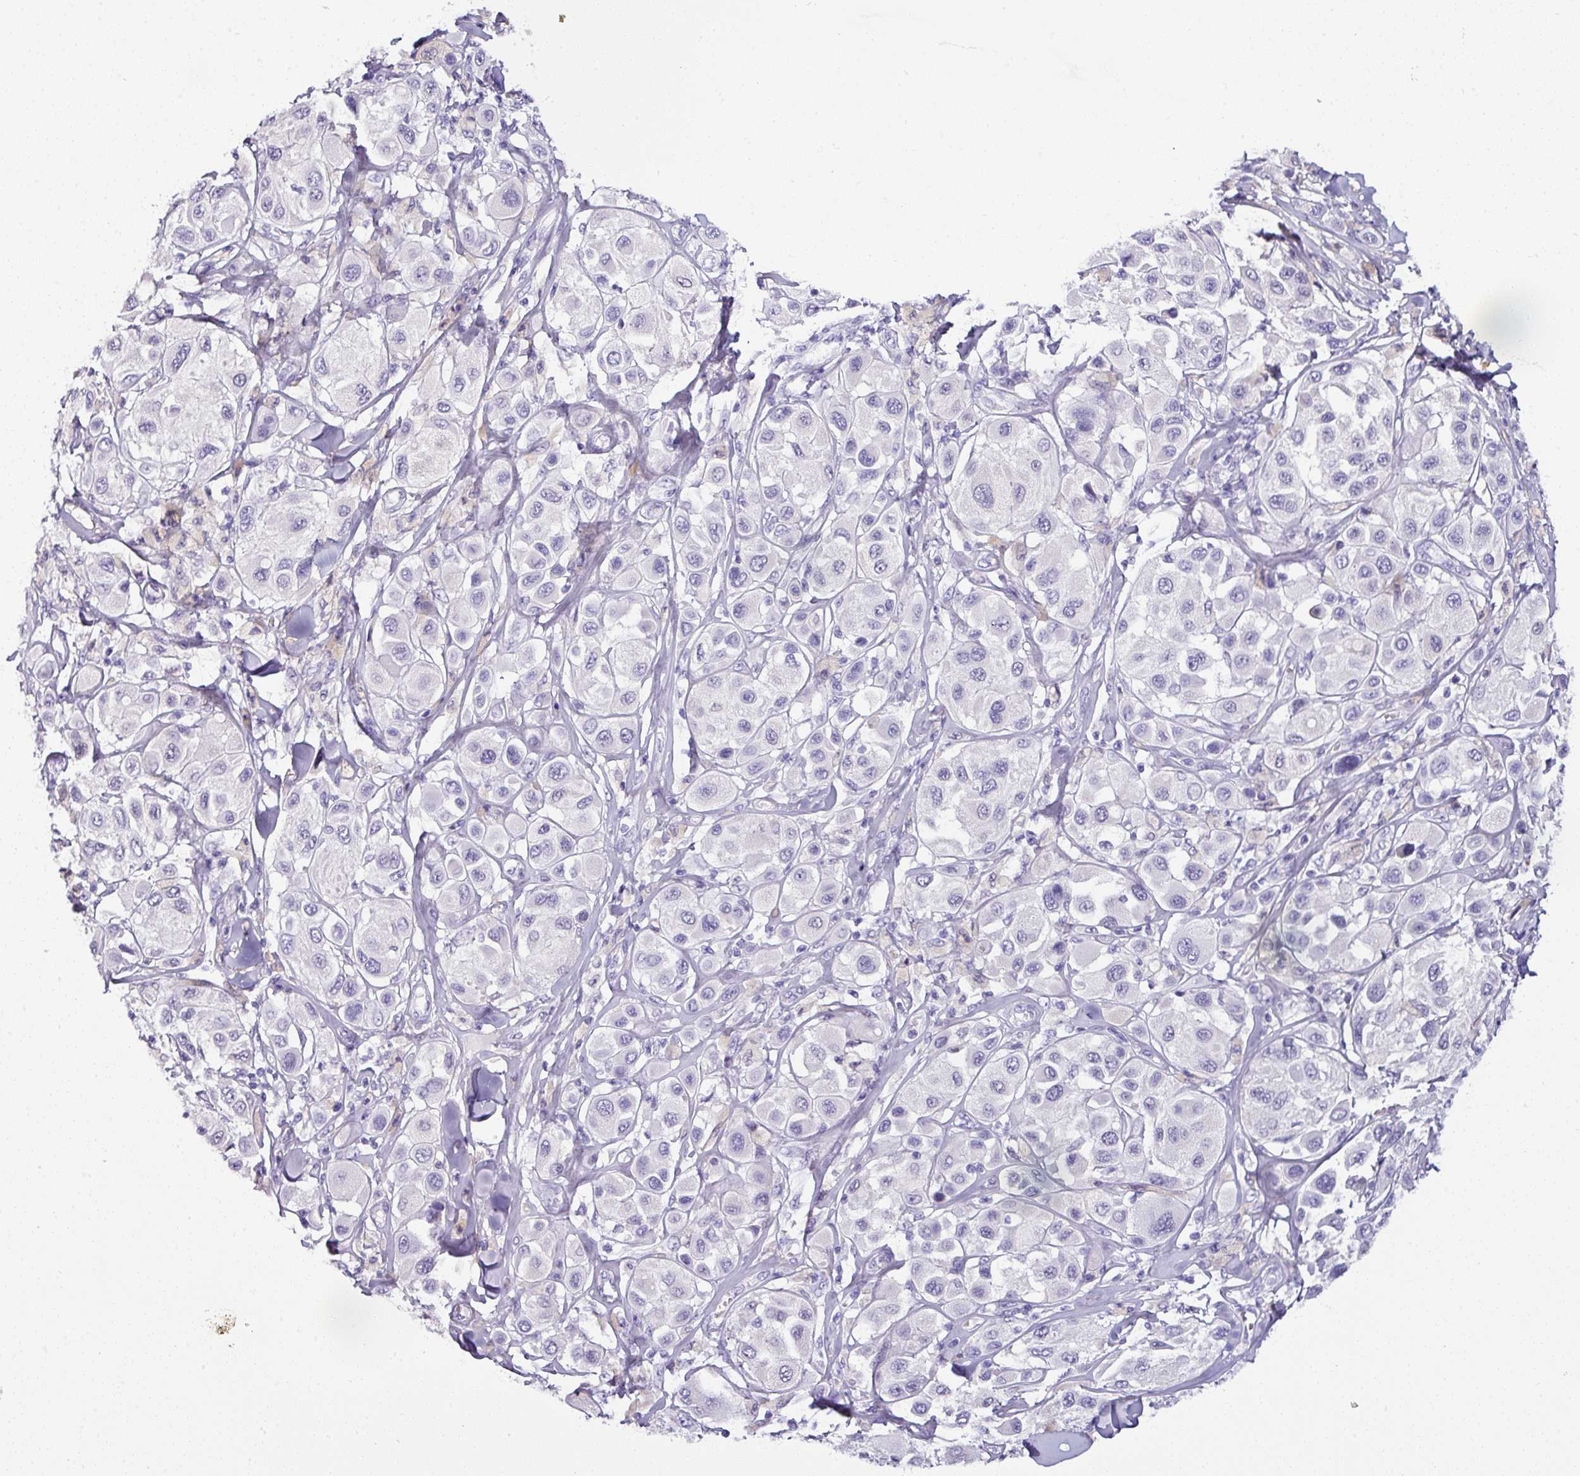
{"staining": {"intensity": "negative", "quantity": "none", "location": "none"}, "tissue": "melanoma", "cell_type": "Tumor cells", "image_type": "cancer", "snomed": [{"axis": "morphology", "description": "Malignant melanoma, Metastatic site"}, {"axis": "topography", "description": "Skin"}], "caption": "The IHC histopathology image has no significant positivity in tumor cells of malignant melanoma (metastatic site) tissue.", "gene": "NAPSA", "patient": {"sex": "male", "age": 41}}